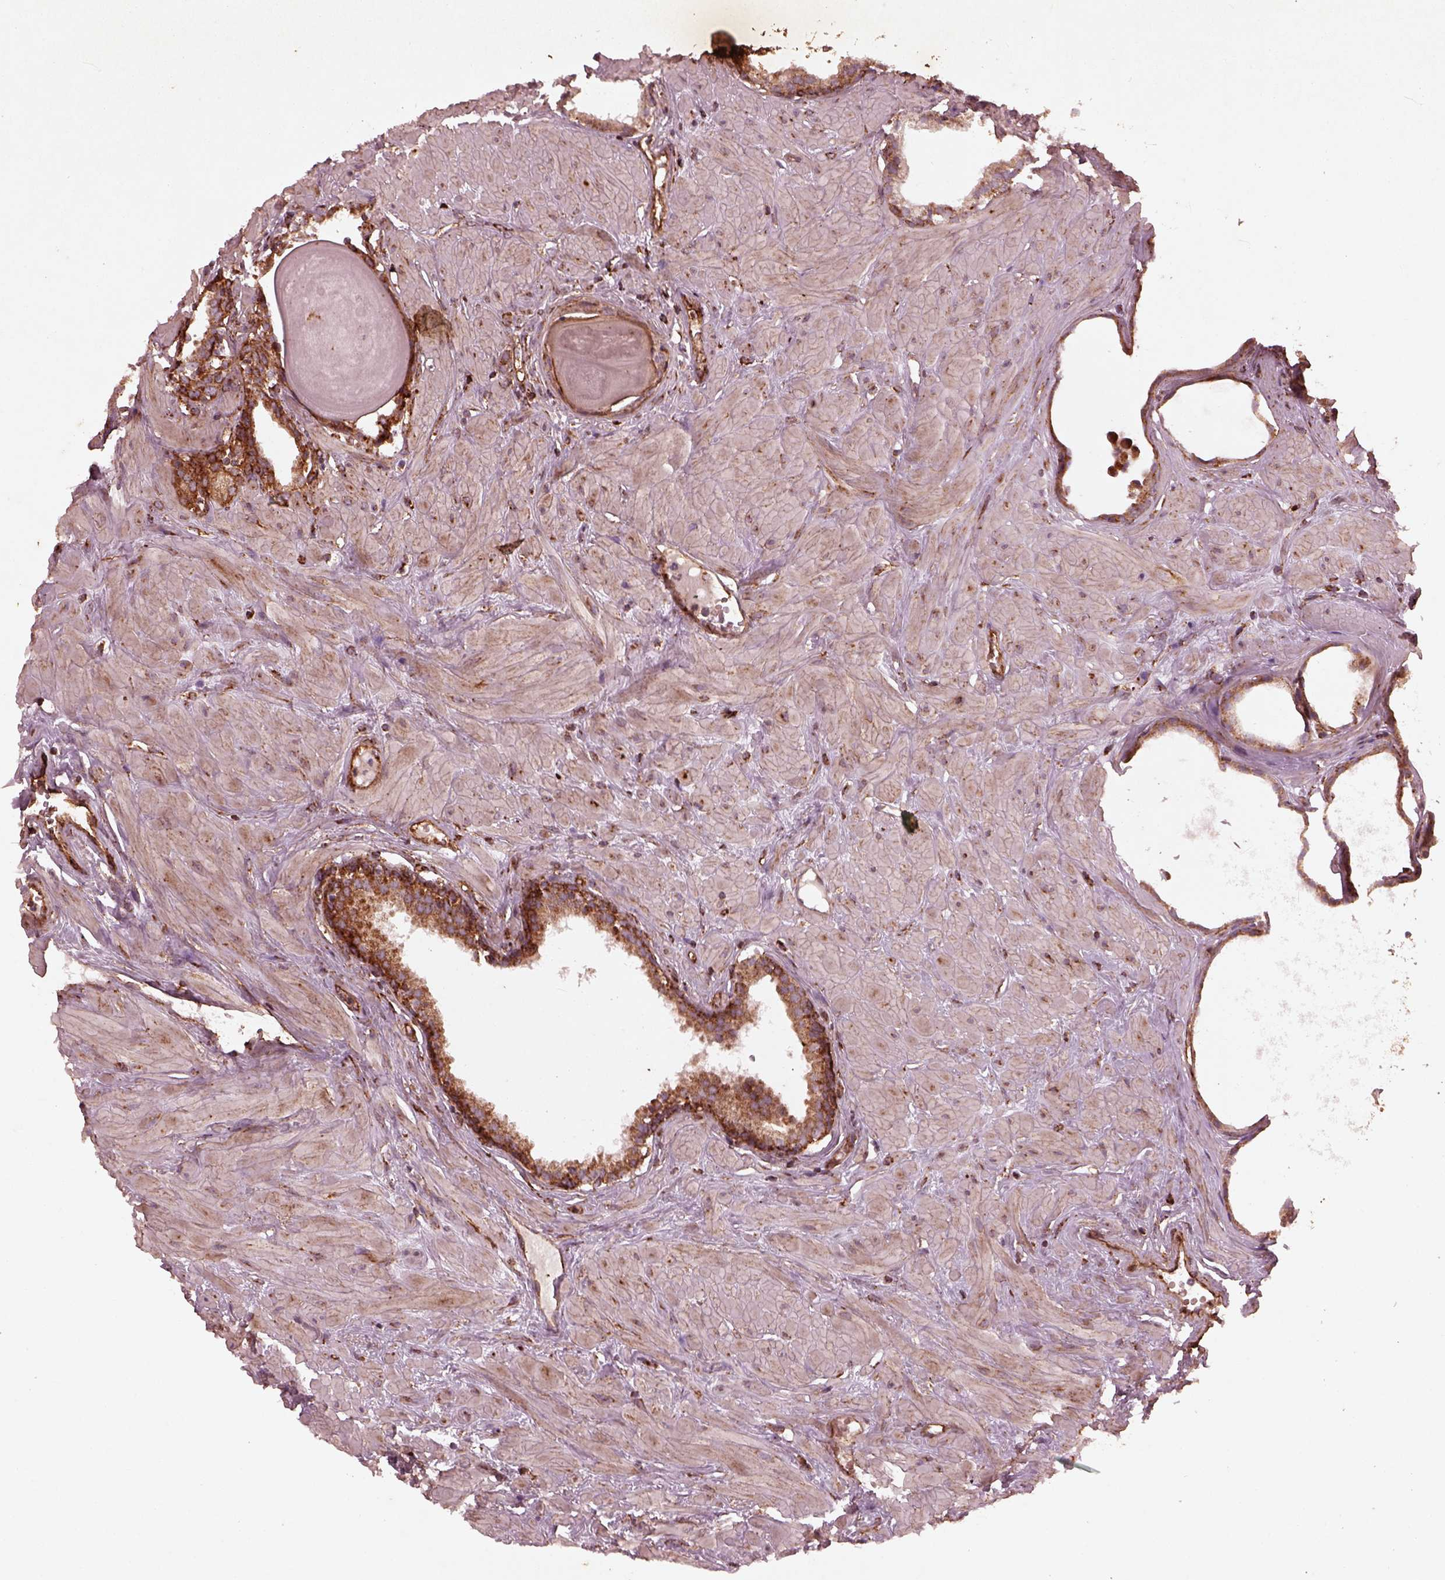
{"staining": {"intensity": "strong", "quantity": ">75%", "location": "cytoplasmic/membranous"}, "tissue": "prostate", "cell_type": "Glandular cells", "image_type": "normal", "snomed": [{"axis": "morphology", "description": "Normal tissue, NOS"}, {"axis": "topography", "description": "Prostate"}], "caption": "Immunohistochemical staining of normal prostate displays strong cytoplasmic/membranous protein positivity in about >75% of glandular cells.", "gene": "ENSG00000285130", "patient": {"sex": "male", "age": 48}}